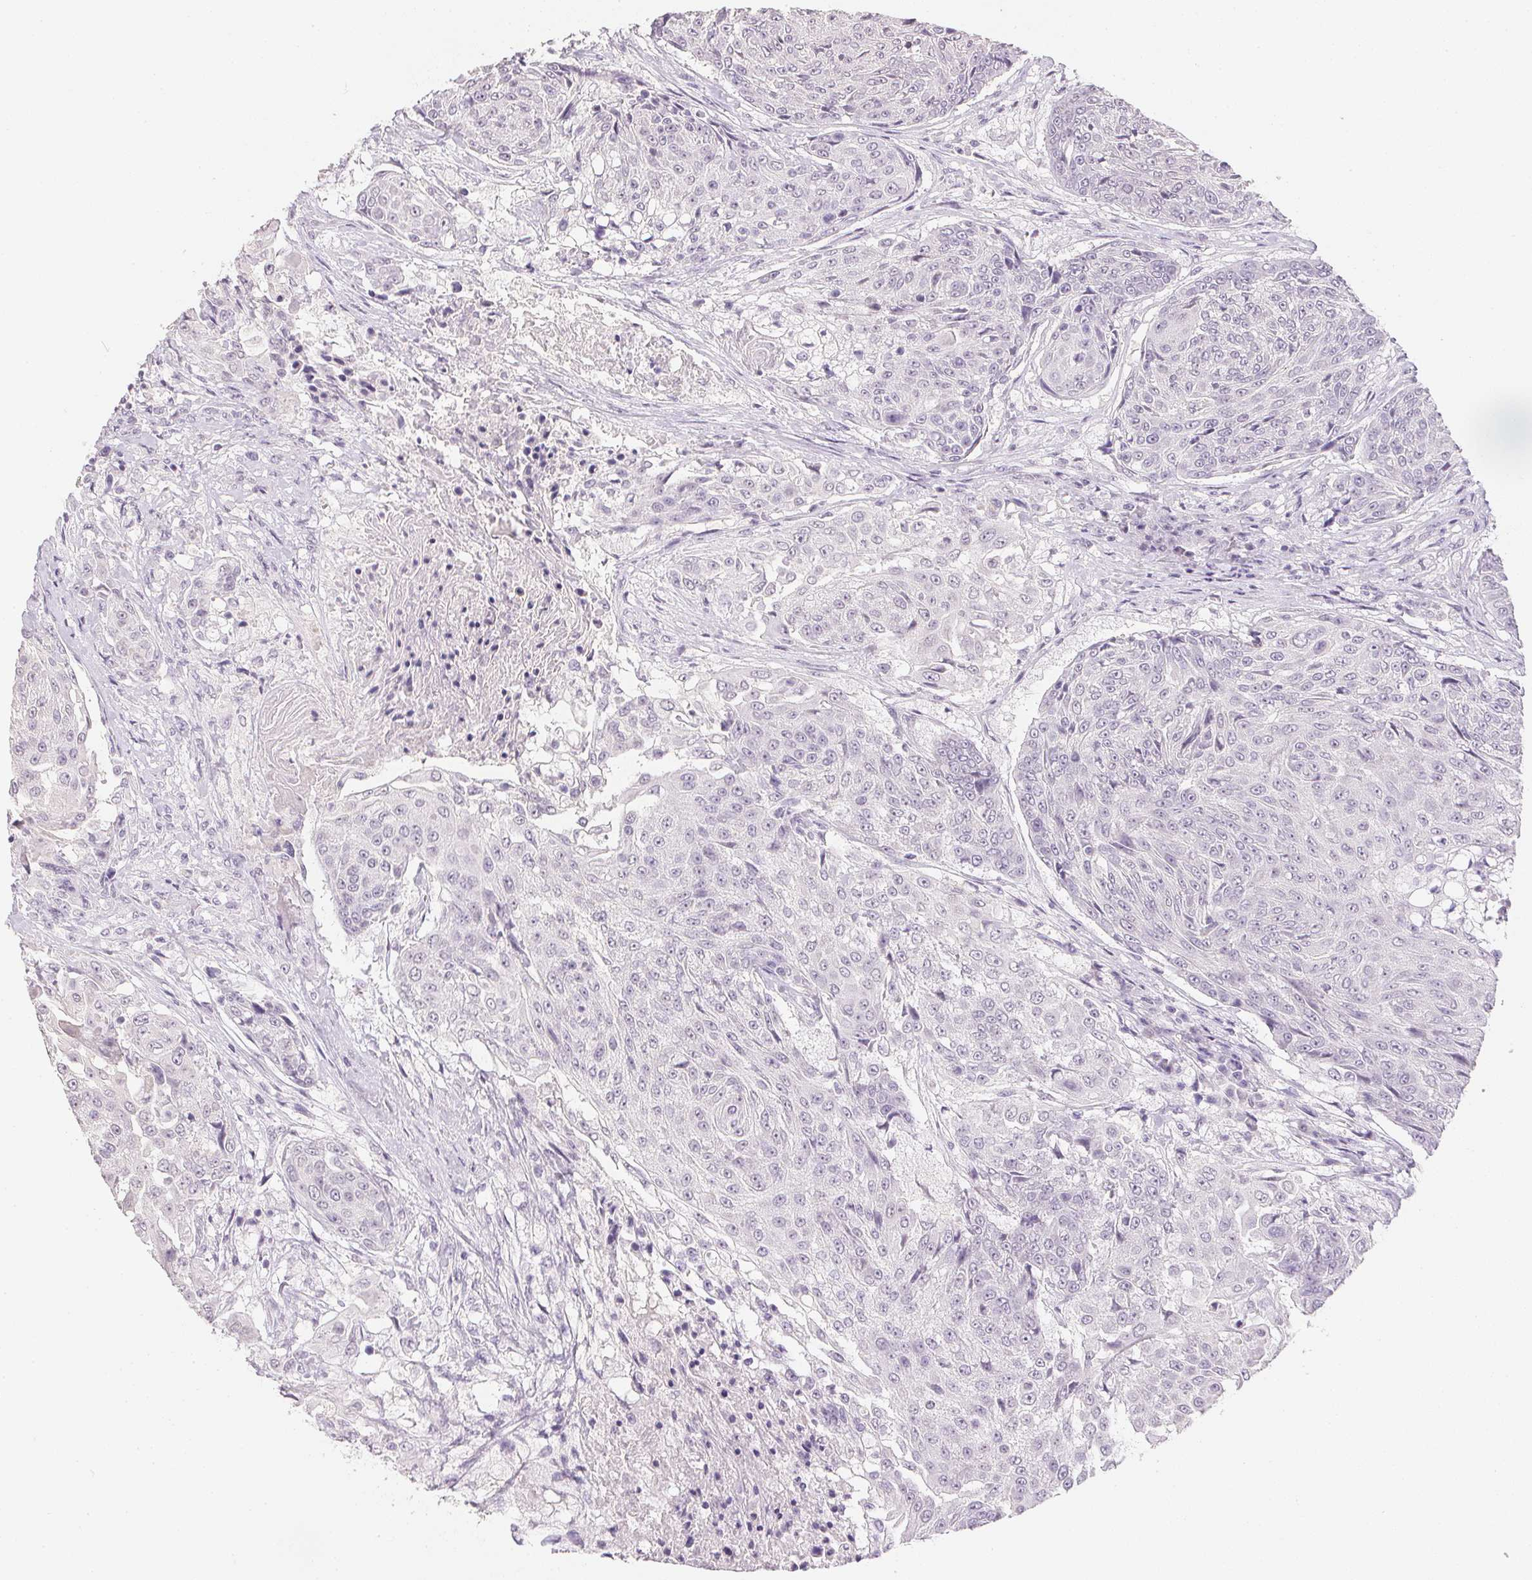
{"staining": {"intensity": "negative", "quantity": "none", "location": "none"}, "tissue": "urothelial cancer", "cell_type": "Tumor cells", "image_type": "cancer", "snomed": [{"axis": "morphology", "description": "Urothelial carcinoma, High grade"}, {"axis": "topography", "description": "Urinary bladder"}], "caption": "High power microscopy image of an IHC micrograph of high-grade urothelial carcinoma, revealing no significant positivity in tumor cells.", "gene": "PPY", "patient": {"sex": "female", "age": 63}}